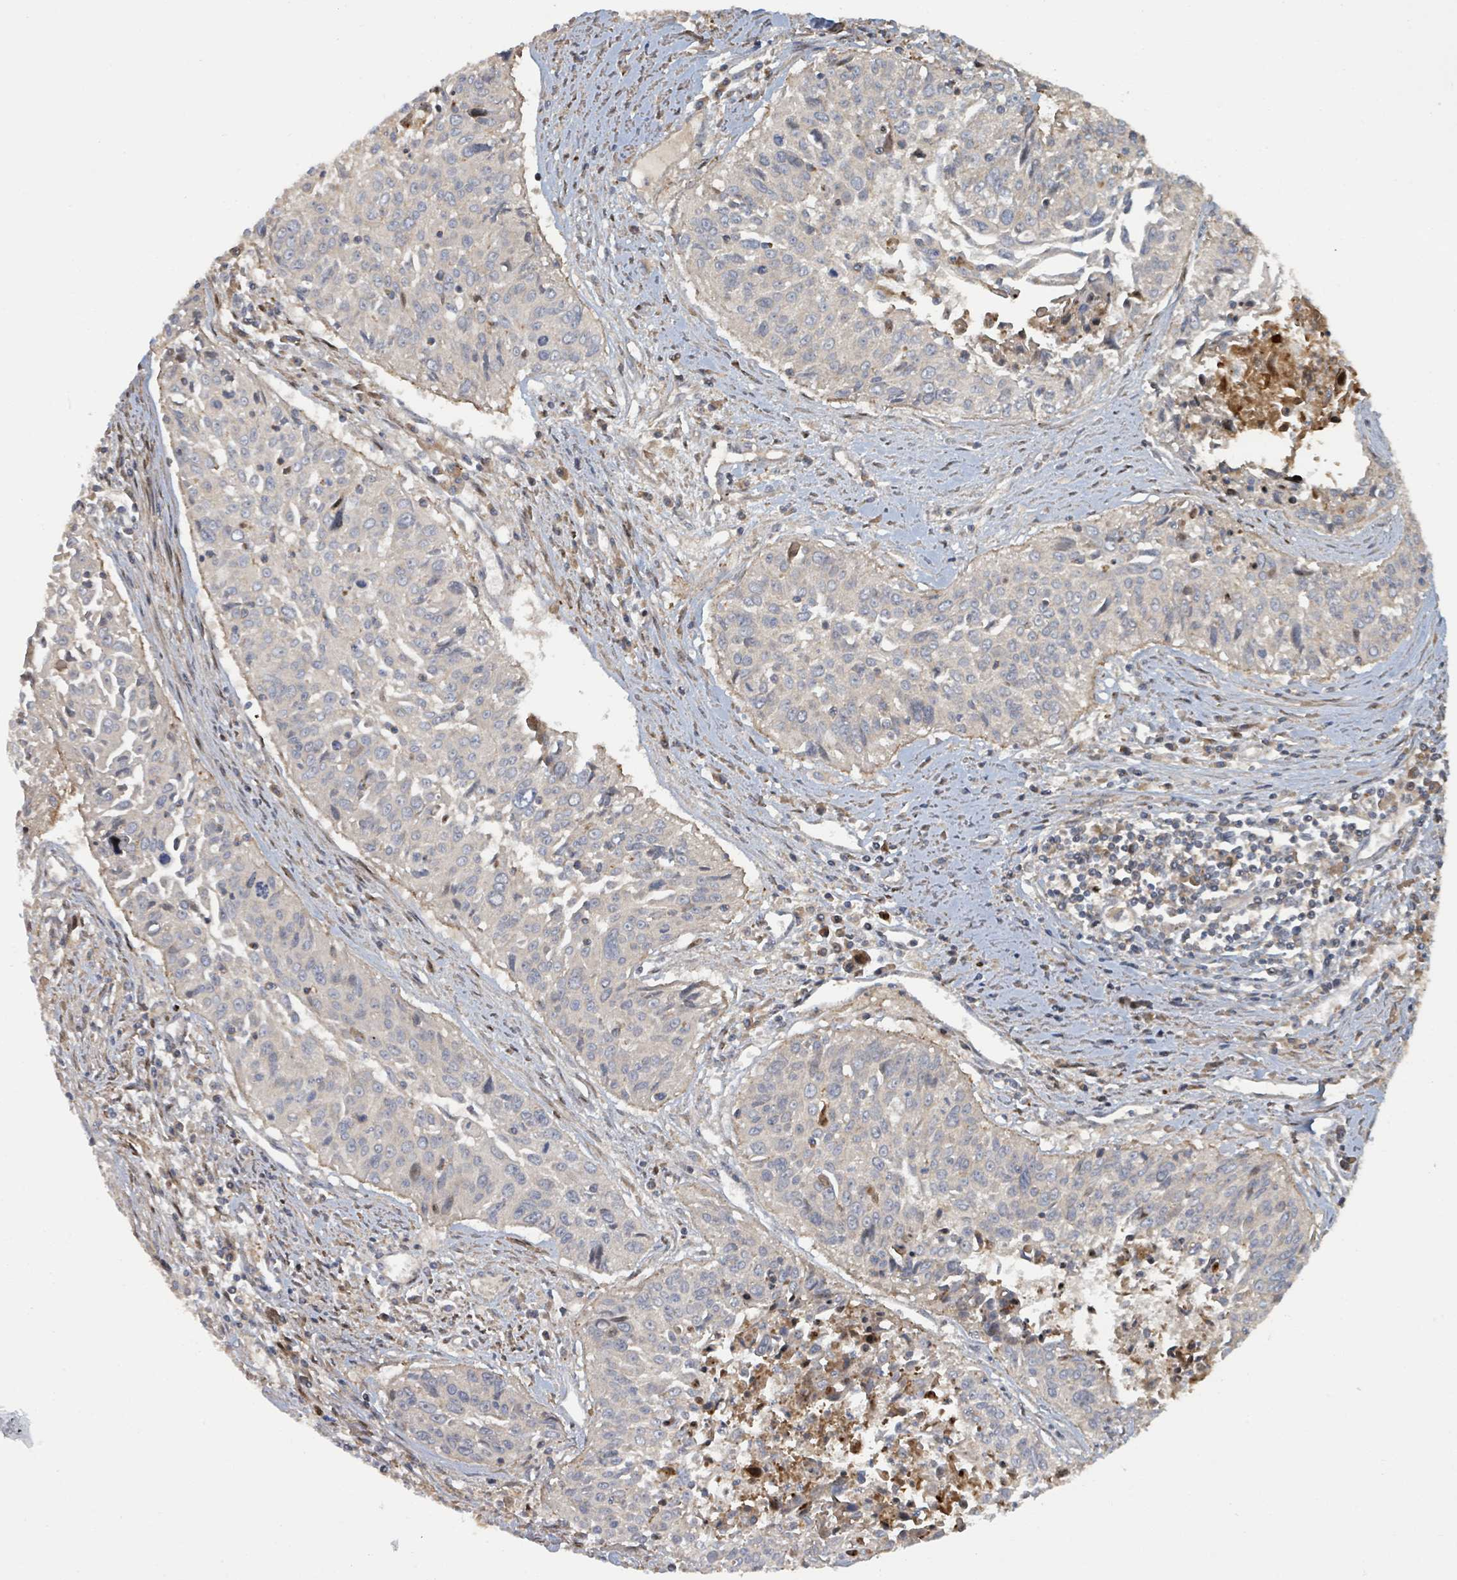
{"staining": {"intensity": "negative", "quantity": "none", "location": "none"}, "tissue": "cervical cancer", "cell_type": "Tumor cells", "image_type": "cancer", "snomed": [{"axis": "morphology", "description": "Squamous cell carcinoma, NOS"}, {"axis": "topography", "description": "Cervix"}], "caption": "An IHC histopathology image of squamous cell carcinoma (cervical) is shown. There is no staining in tumor cells of squamous cell carcinoma (cervical).", "gene": "DPM1", "patient": {"sex": "female", "age": 55}}